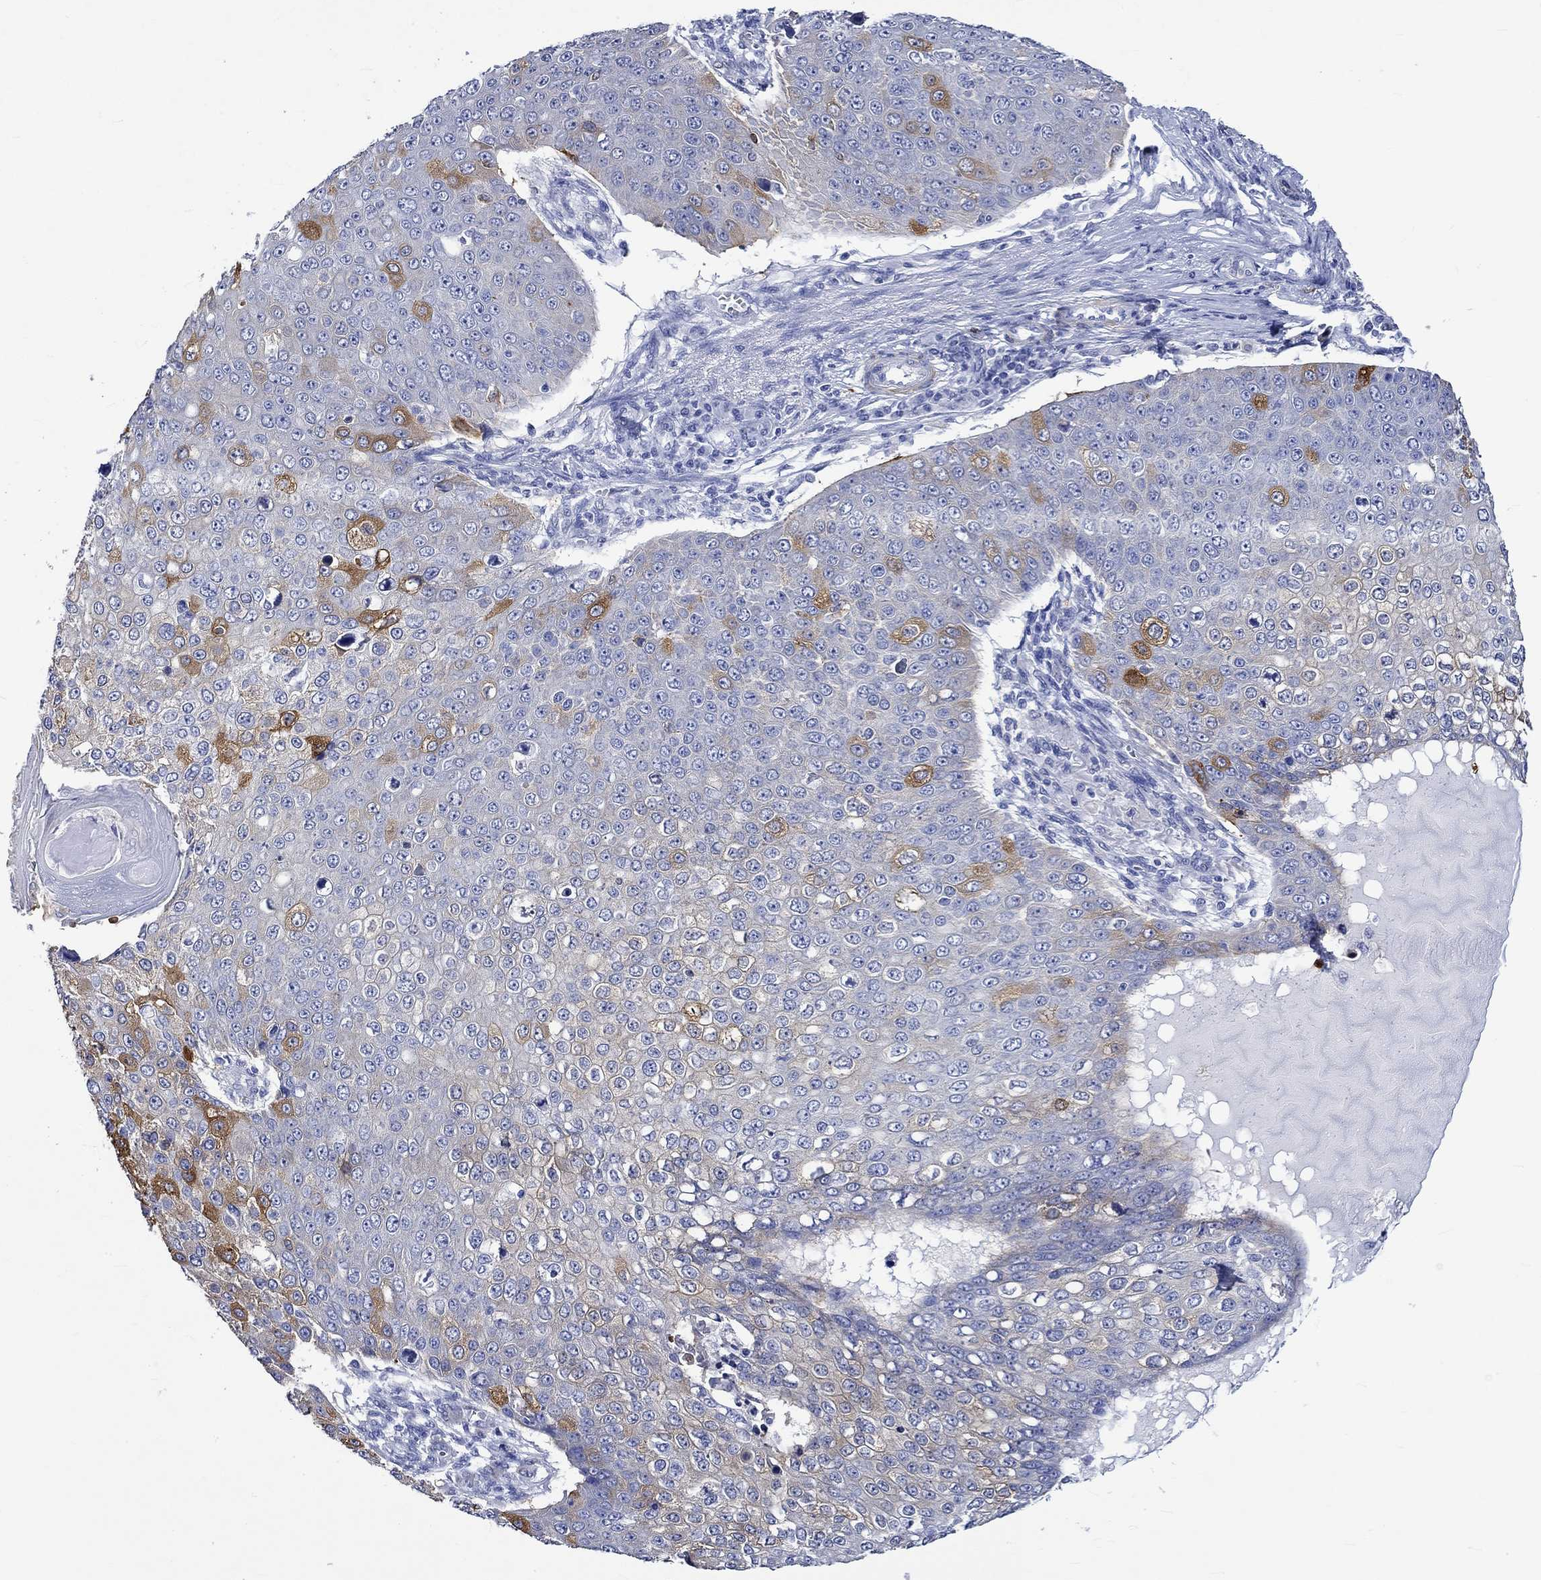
{"staining": {"intensity": "strong", "quantity": "<25%", "location": "cytoplasmic/membranous"}, "tissue": "skin cancer", "cell_type": "Tumor cells", "image_type": "cancer", "snomed": [{"axis": "morphology", "description": "Squamous cell carcinoma, NOS"}, {"axis": "topography", "description": "Skin"}], "caption": "Brown immunohistochemical staining in skin cancer (squamous cell carcinoma) shows strong cytoplasmic/membranous staining in about <25% of tumor cells. (IHC, brightfield microscopy, high magnification).", "gene": "CRYAB", "patient": {"sex": "male", "age": 71}}